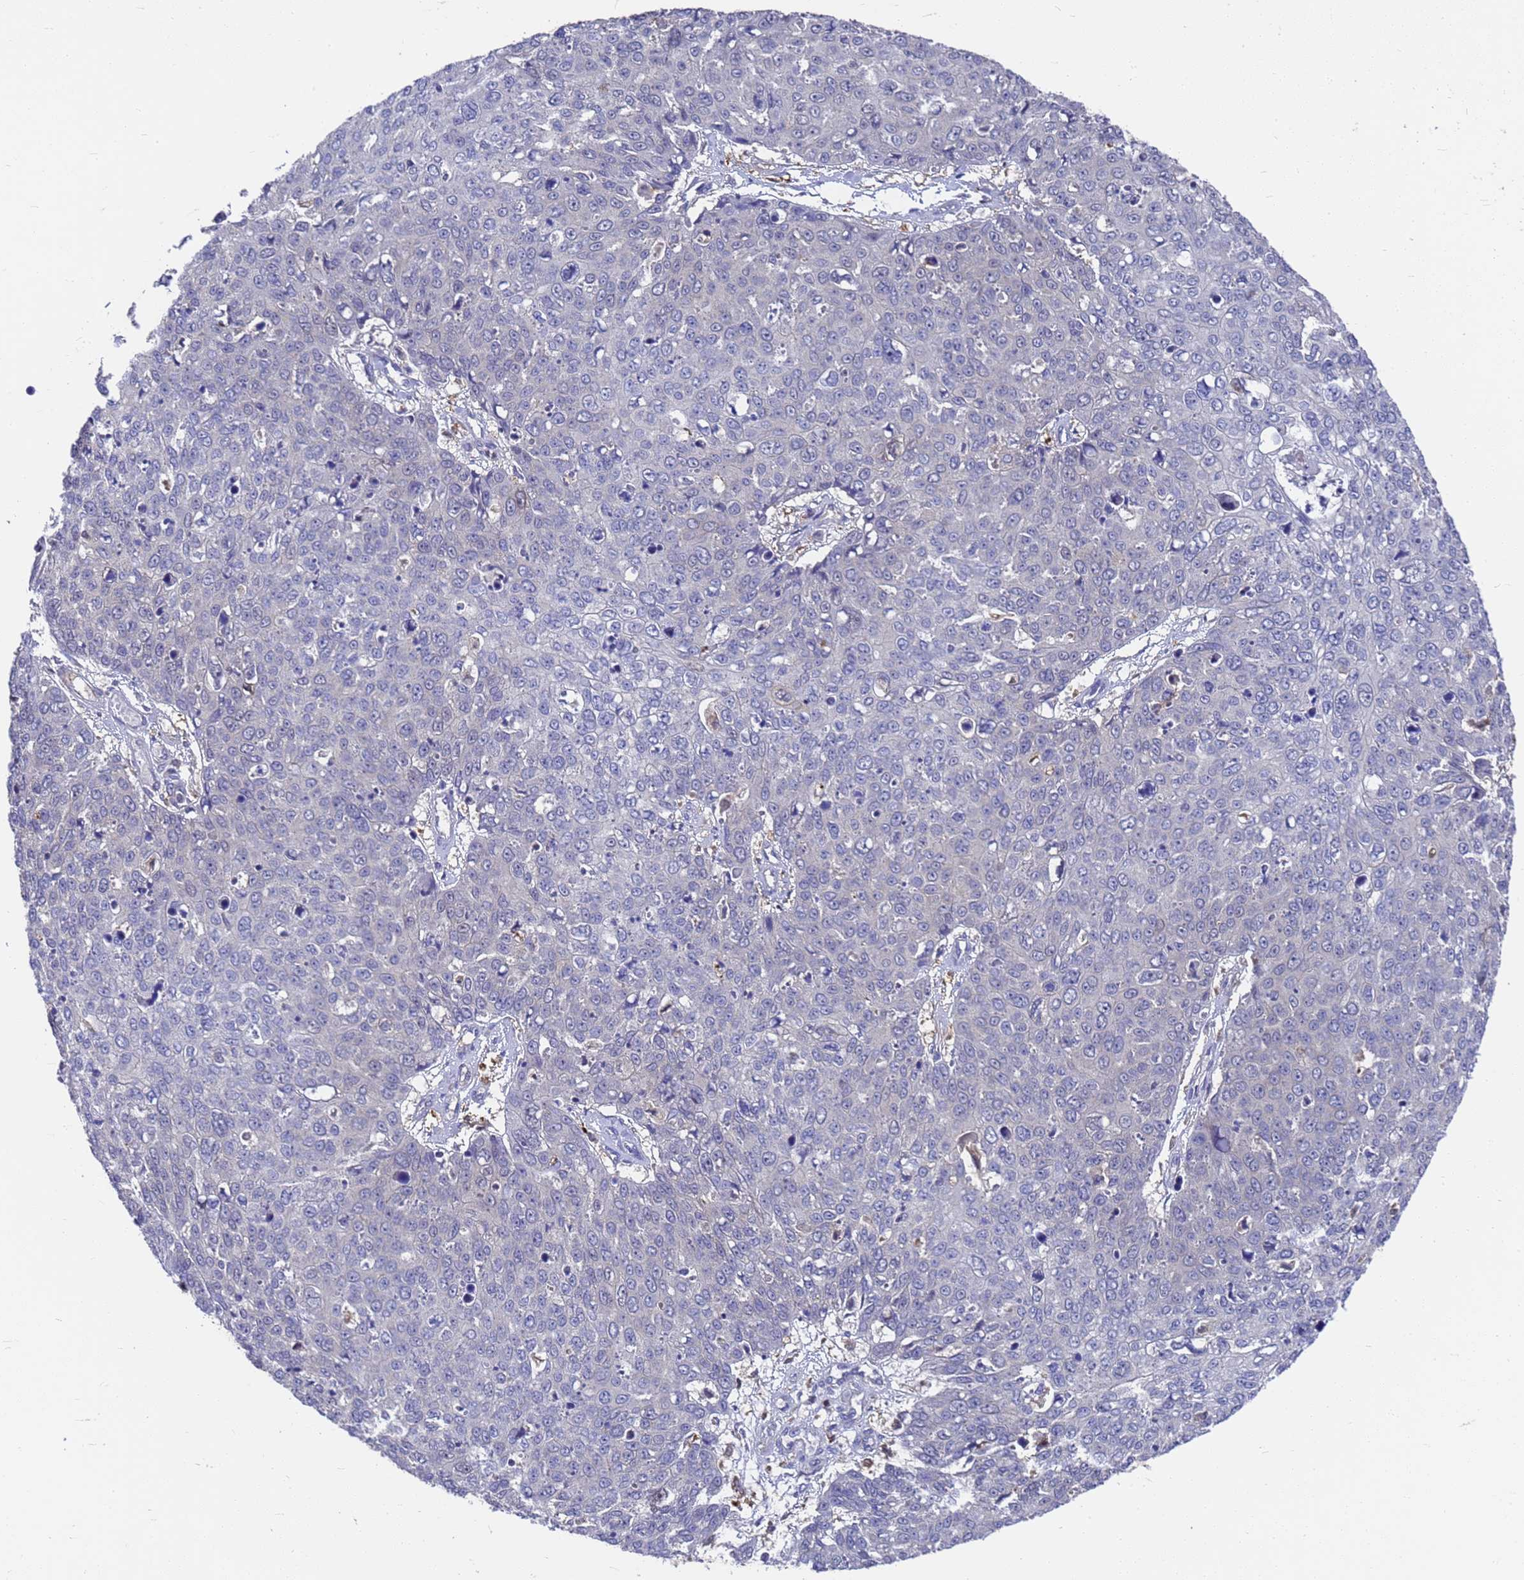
{"staining": {"intensity": "negative", "quantity": "none", "location": "none"}, "tissue": "skin cancer", "cell_type": "Tumor cells", "image_type": "cancer", "snomed": [{"axis": "morphology", "description": "Squamous cell carcinoma, NOS"}, {"axis": "topography", "description": "Skin"}], "caption": "IHC photomicrograph of neoplastic tissue: human skin cancer stained with DAB displays no significant protein positivity in tumor cells.", "gene": "SLC35E2B", "patient": {"sex": "male", "age": 71}}